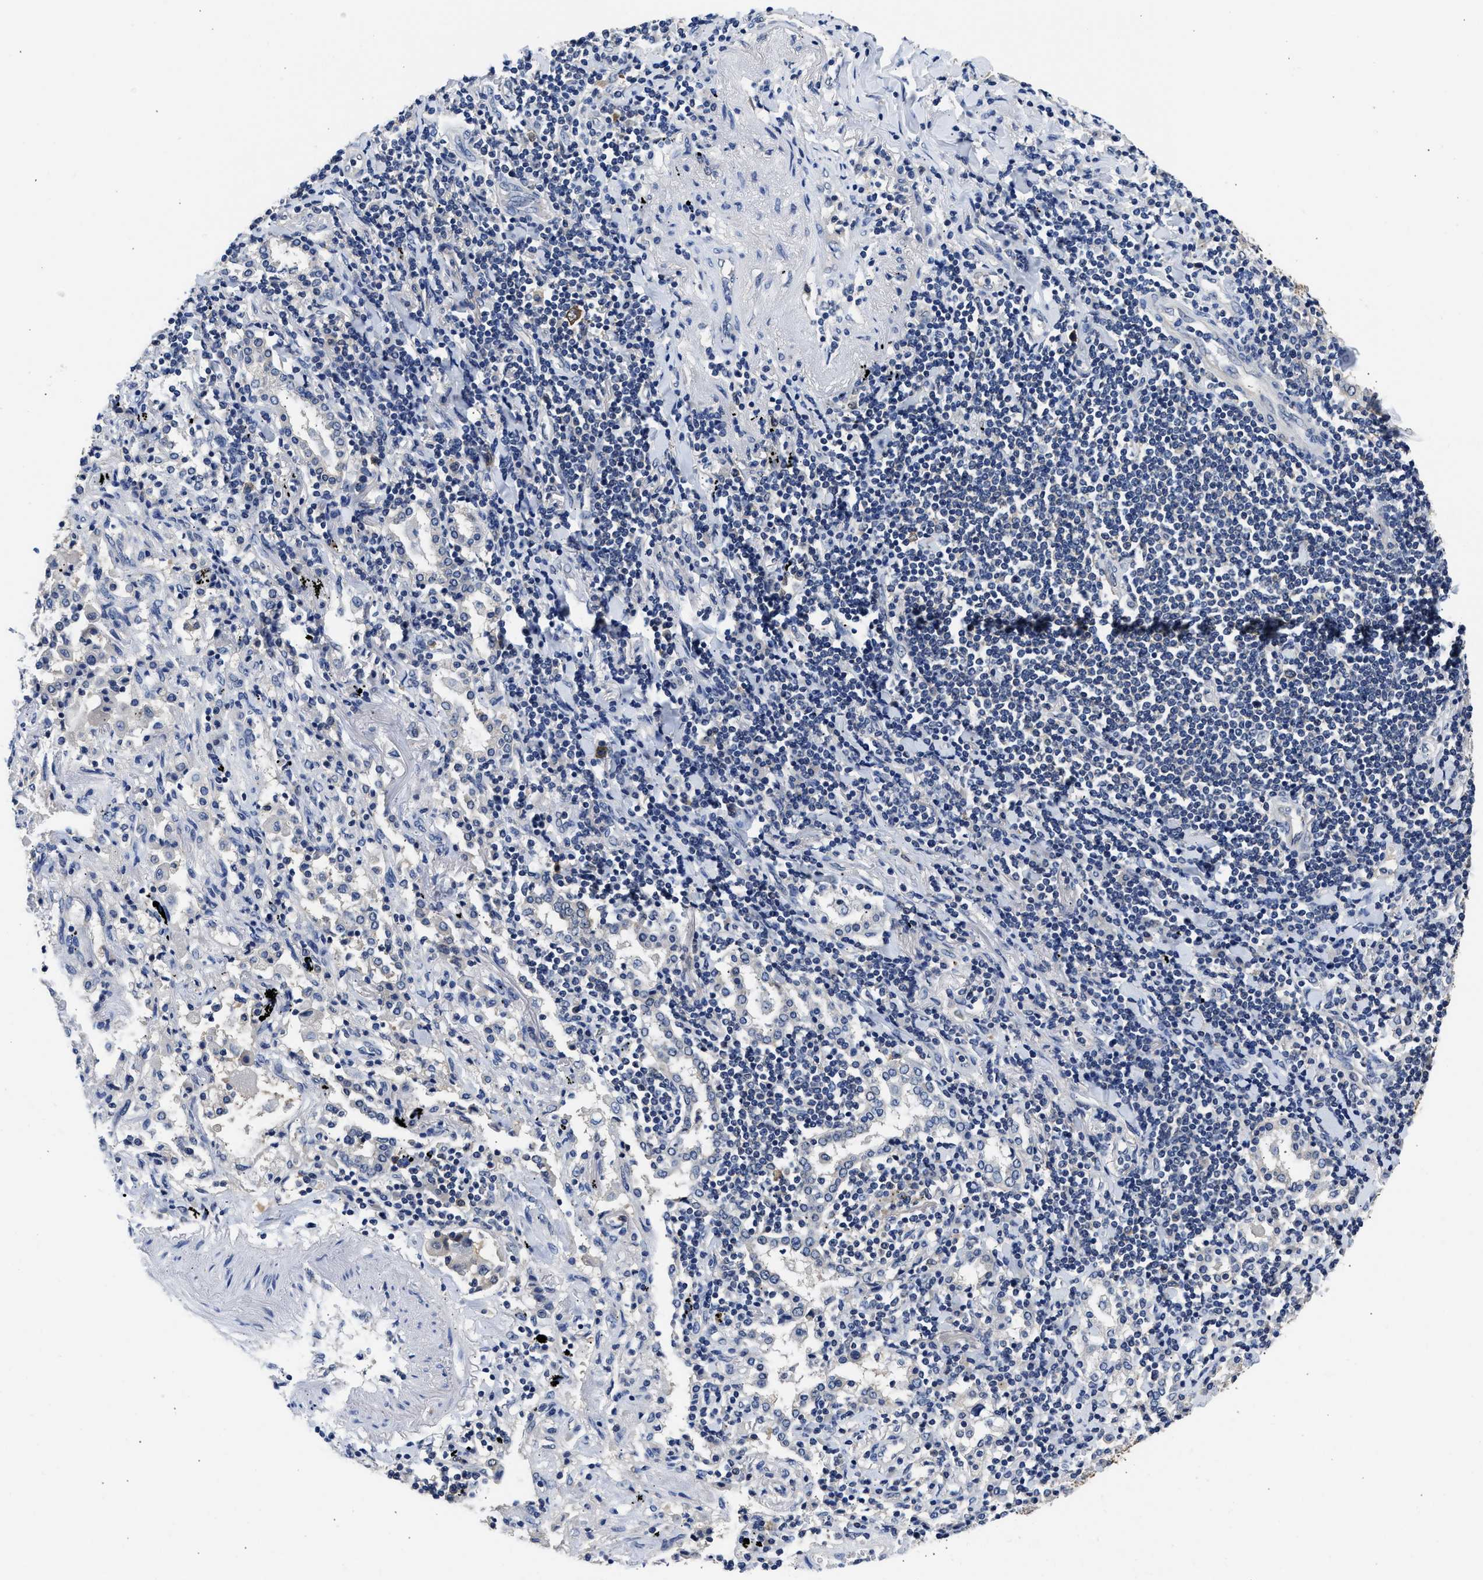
{"staining": {"intensity": "negative", "quantity": "none", "location": "none"}, "tissue": "lung cancer", "cell_type": "Tumor cells", "image_type": "cancer", "snomed": [{"axis": "morphology", "description": "Adenocarcinoma, NOS"}, {"axis": "topography", "description": "Lung"}], "caption": "A histopathology image of lung adenocarcinoma stained for a protein displays no brown staining in tumor cells. Nuclei are stained in blue.", "gene": "XPO5", "patient": {"sex": "female", "age": 65}}